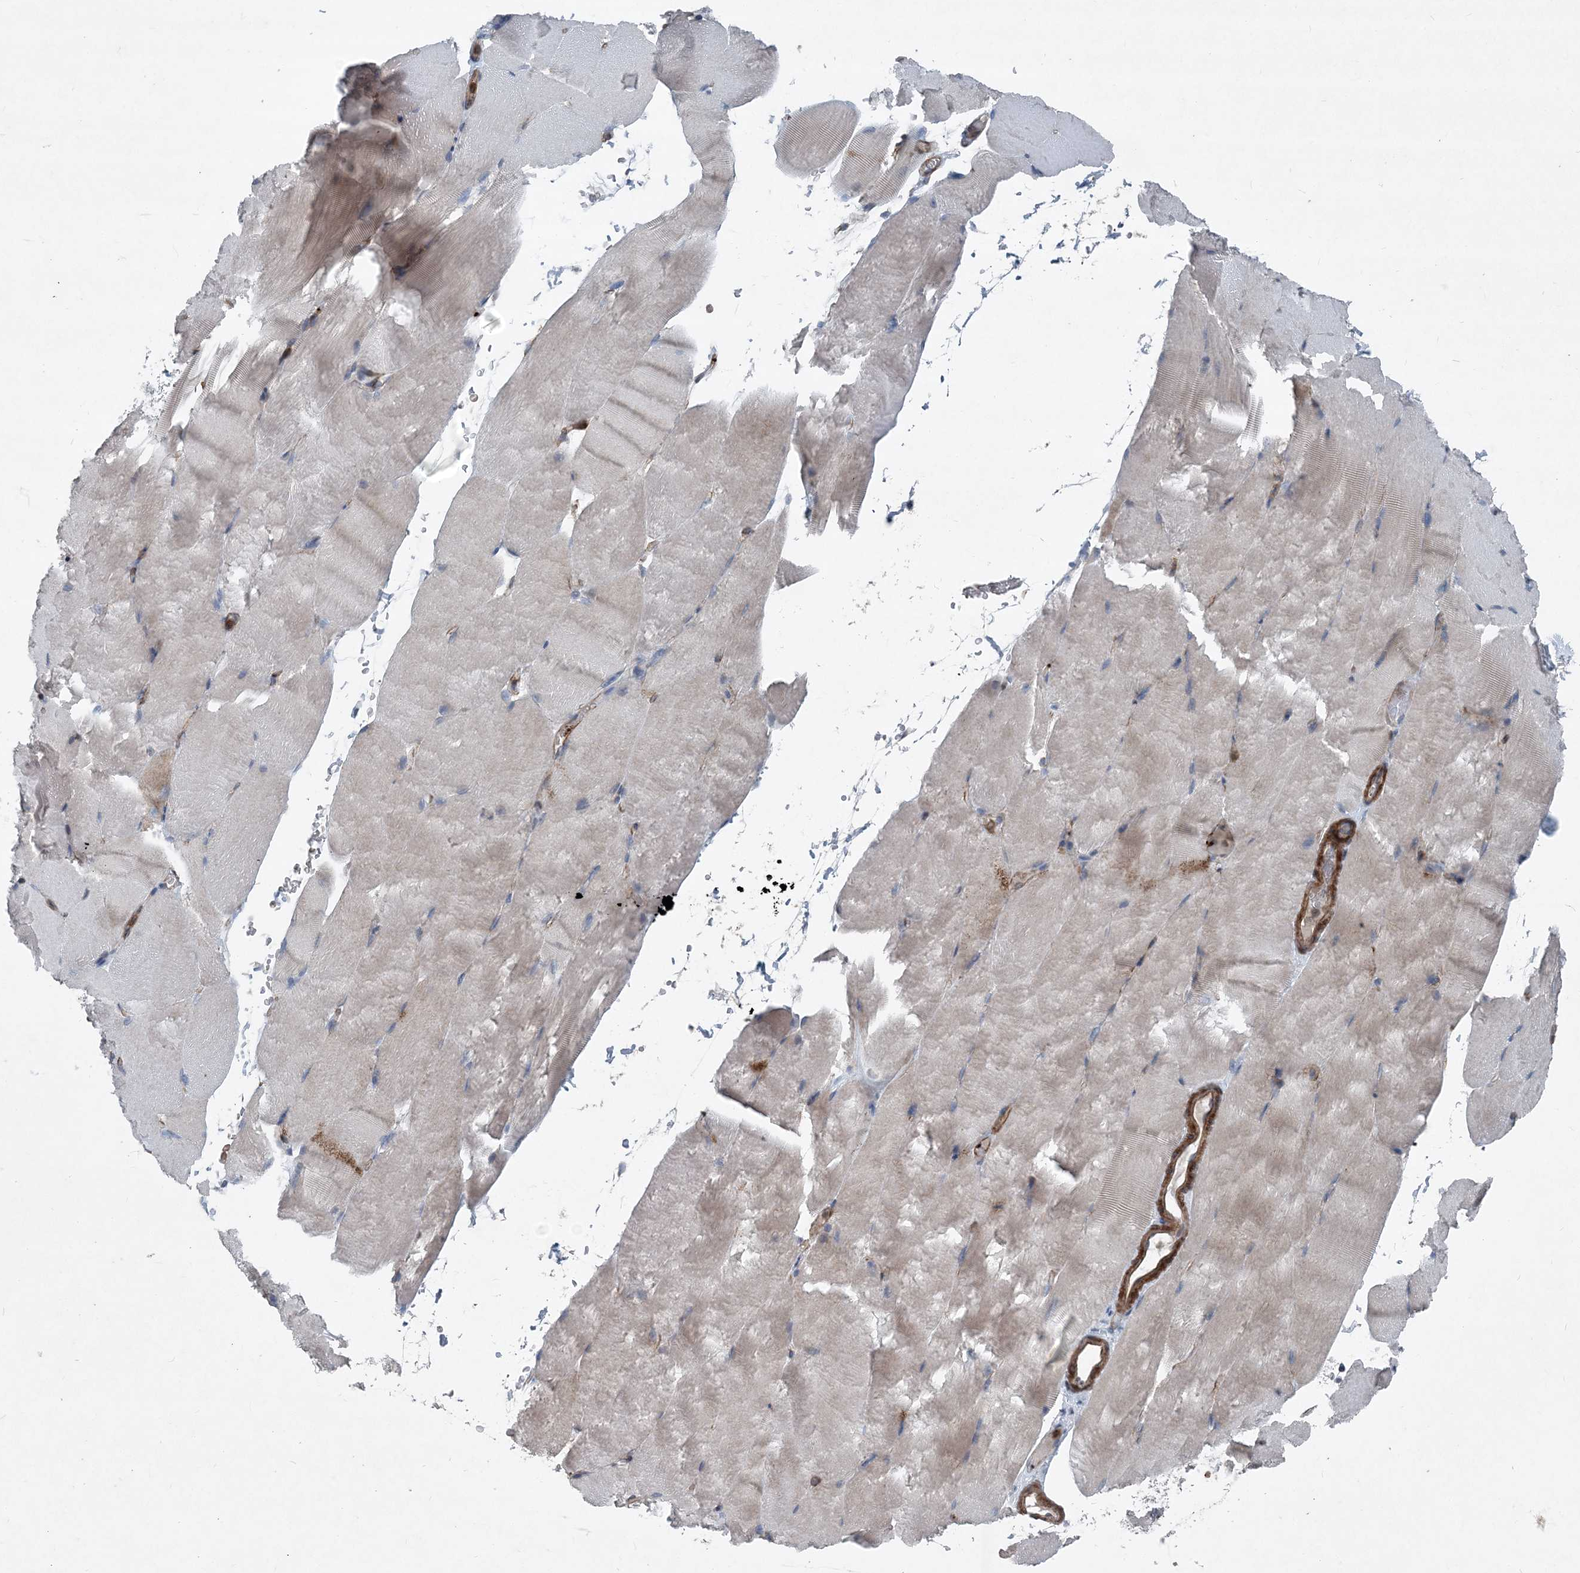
{"staining": {"intensity": "negative", "quantity": "none", "location": "none"}, "tissue": "skeletal muscle", "cell_type": "Myocytes", "image_type": "normal", "snomed": [{"axis": "morphology", "description": "Normal tissue, NOS"}, {"axis": "topography", "description": "Skeletal muscle"}, {"axis": "topography", "description": "Parathyroid gland"}], "caption": "This is an IHC photomicrograph of normal human skeletal muscle. There is no staining in myocytes.", "gene": "DGUOK", "patient": {"sex": "female", "age": 37}}